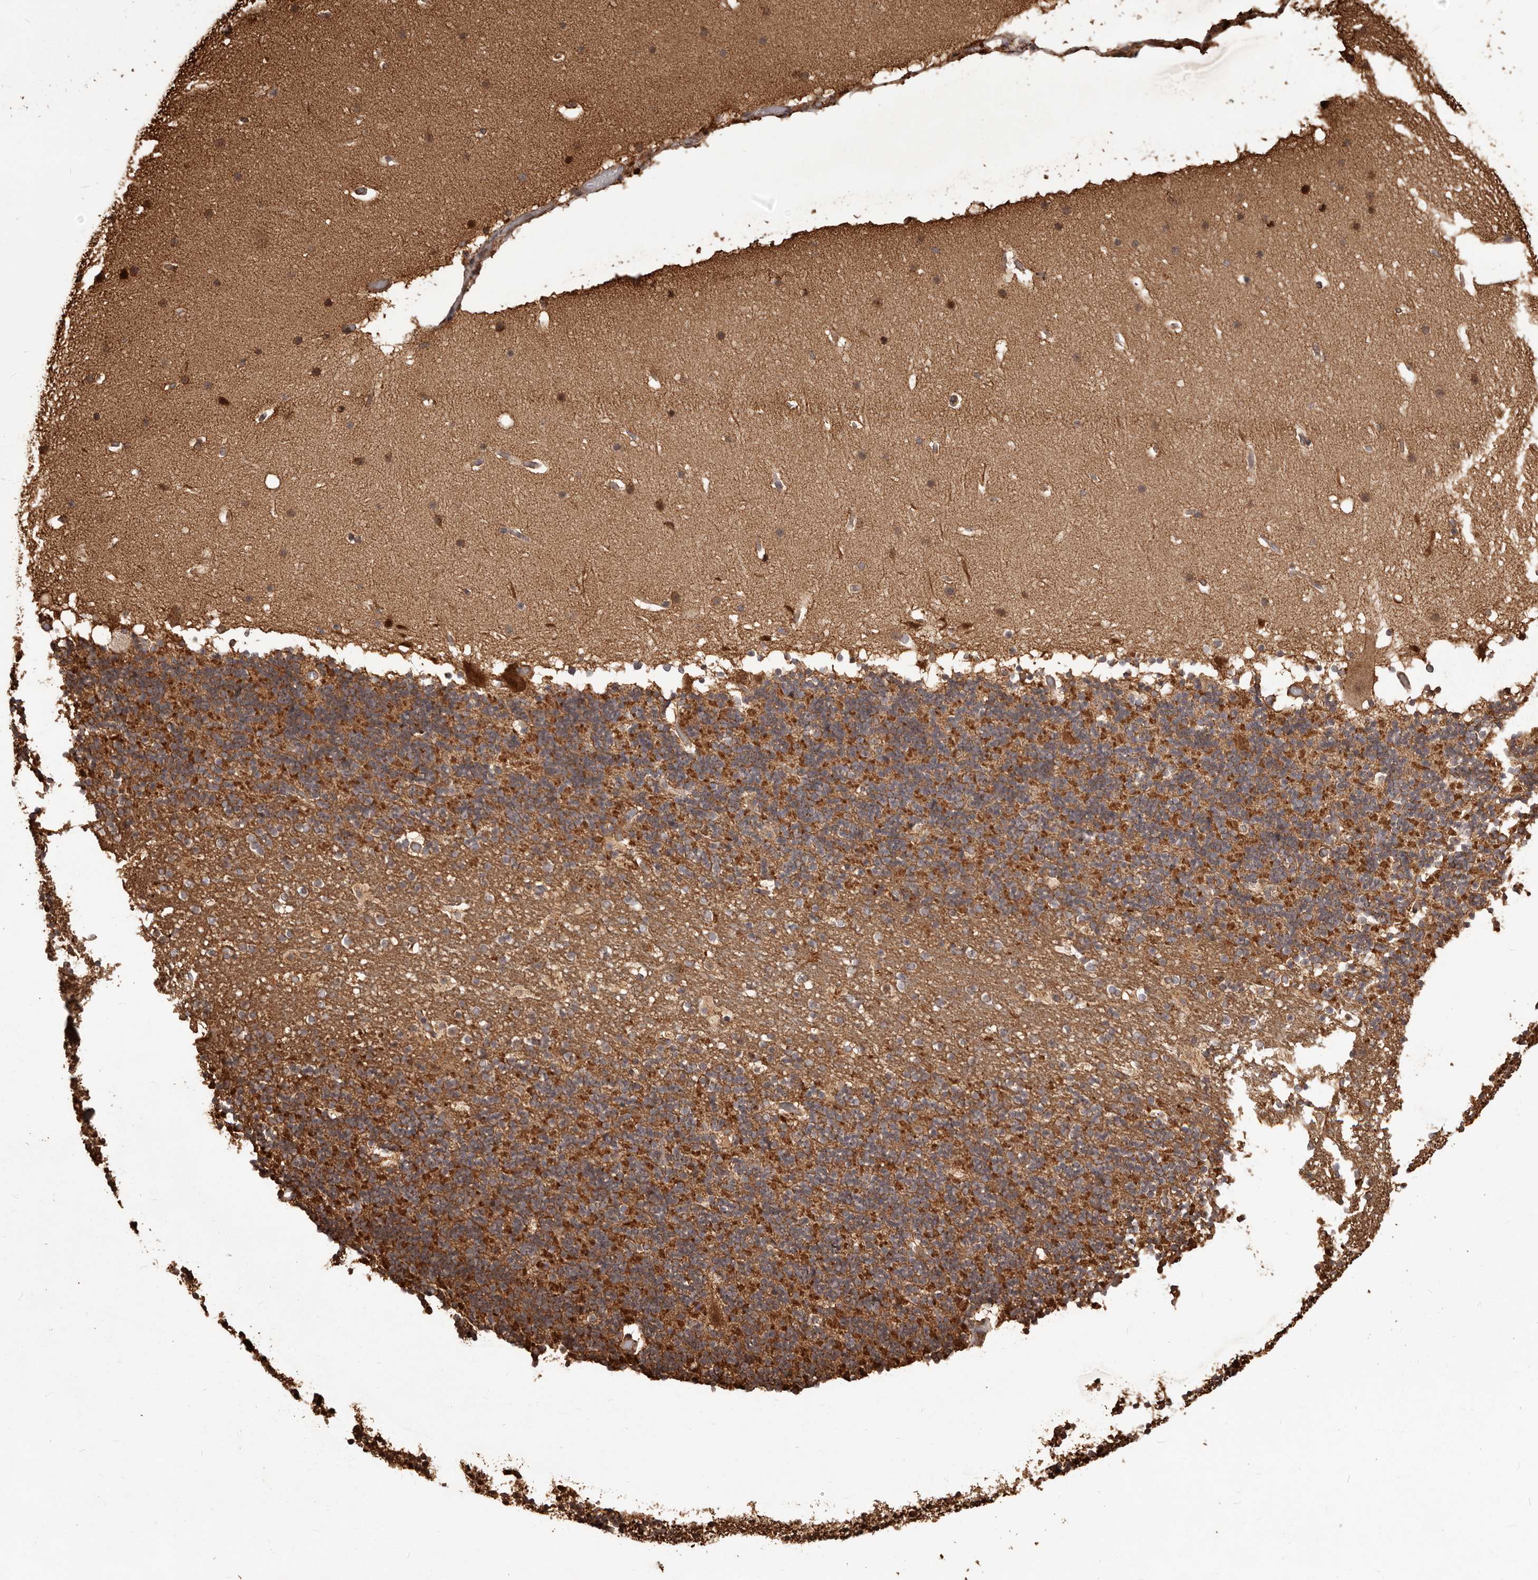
{"staining": {"intensity": "strong", "quantity": ">75%", "location": "cytoplasmic/membranous"}, "tissue": "cerebellum", "cell_type": "Cells in granular layer", "image_type": "normal", "snomed": [{"axis": "morphology", "description": "Normal tissue, NOS"}, {"axis": "topography", "description": "Cerebellum"}], "caption": "The immunohistochemical stain highlights strong cytoplasmic/membranous expression in cells in granular layer of normal cerebellum.", "gene": "MTO1", "patient": {"sex": "male", "age": 57}}